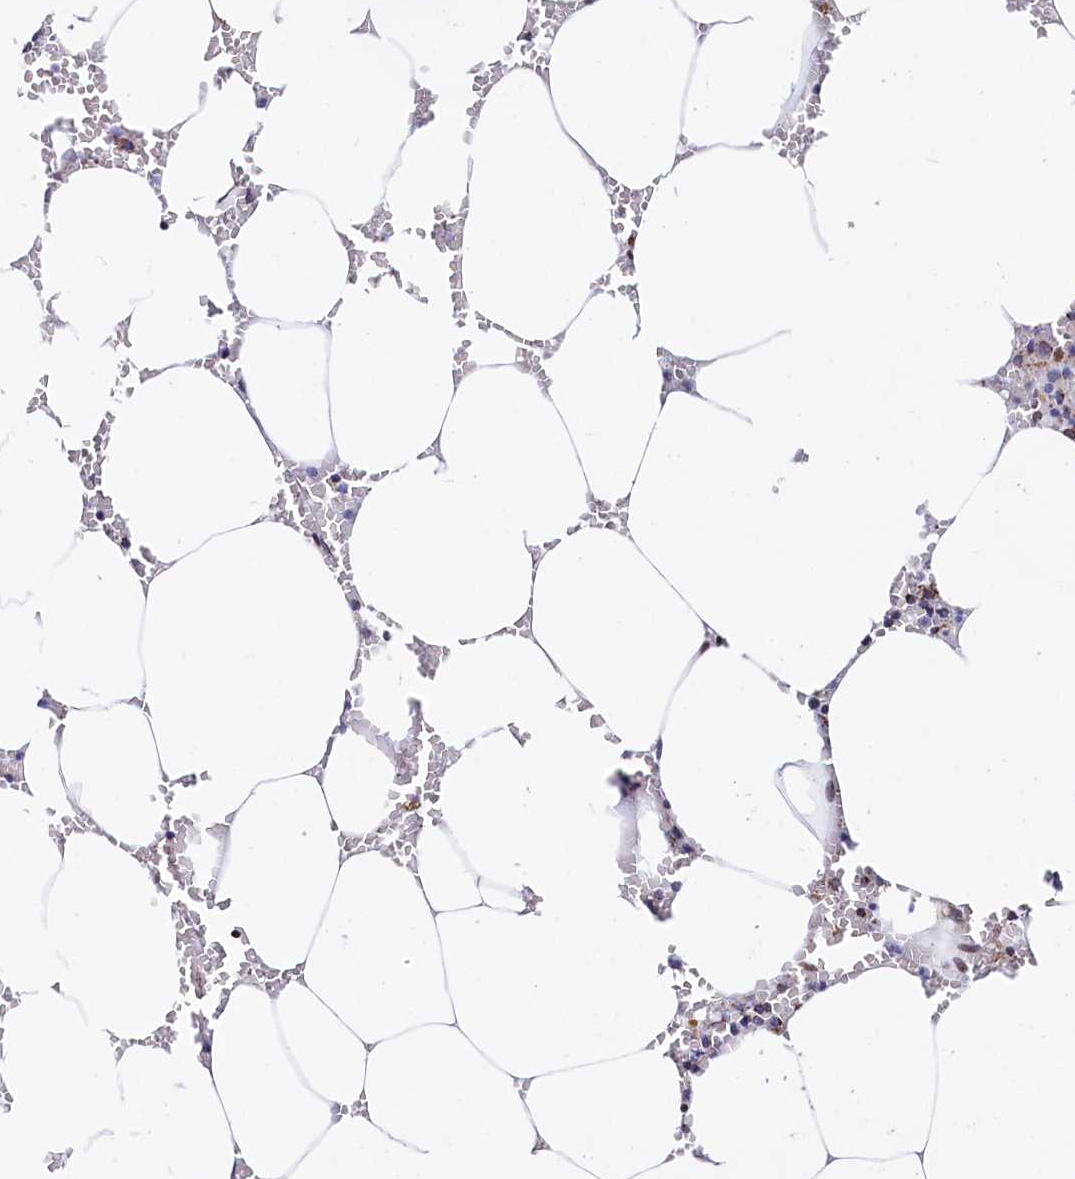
{"staining": {"intensity": "strong", "quantity": "<25%", "location": "cytoplasmic/membranous"}, "tissue": "bone marrow", "cell_type": "Hematopoietic cells", "image_type": "normal", "snomed": [{"axis": "morphology", "description": "Normal tissue, NOS"}, {"axis": "topography", "description": "Bone marrow"}], "caption": "Hematopoietic cells exhibit medium levels of strong cytoplasmic/membranous expression in approximately <25% of cells in unremarkable bone marrow.", "gene": "HDGFL3", "patient": {"sex": "male", "age": 70}}